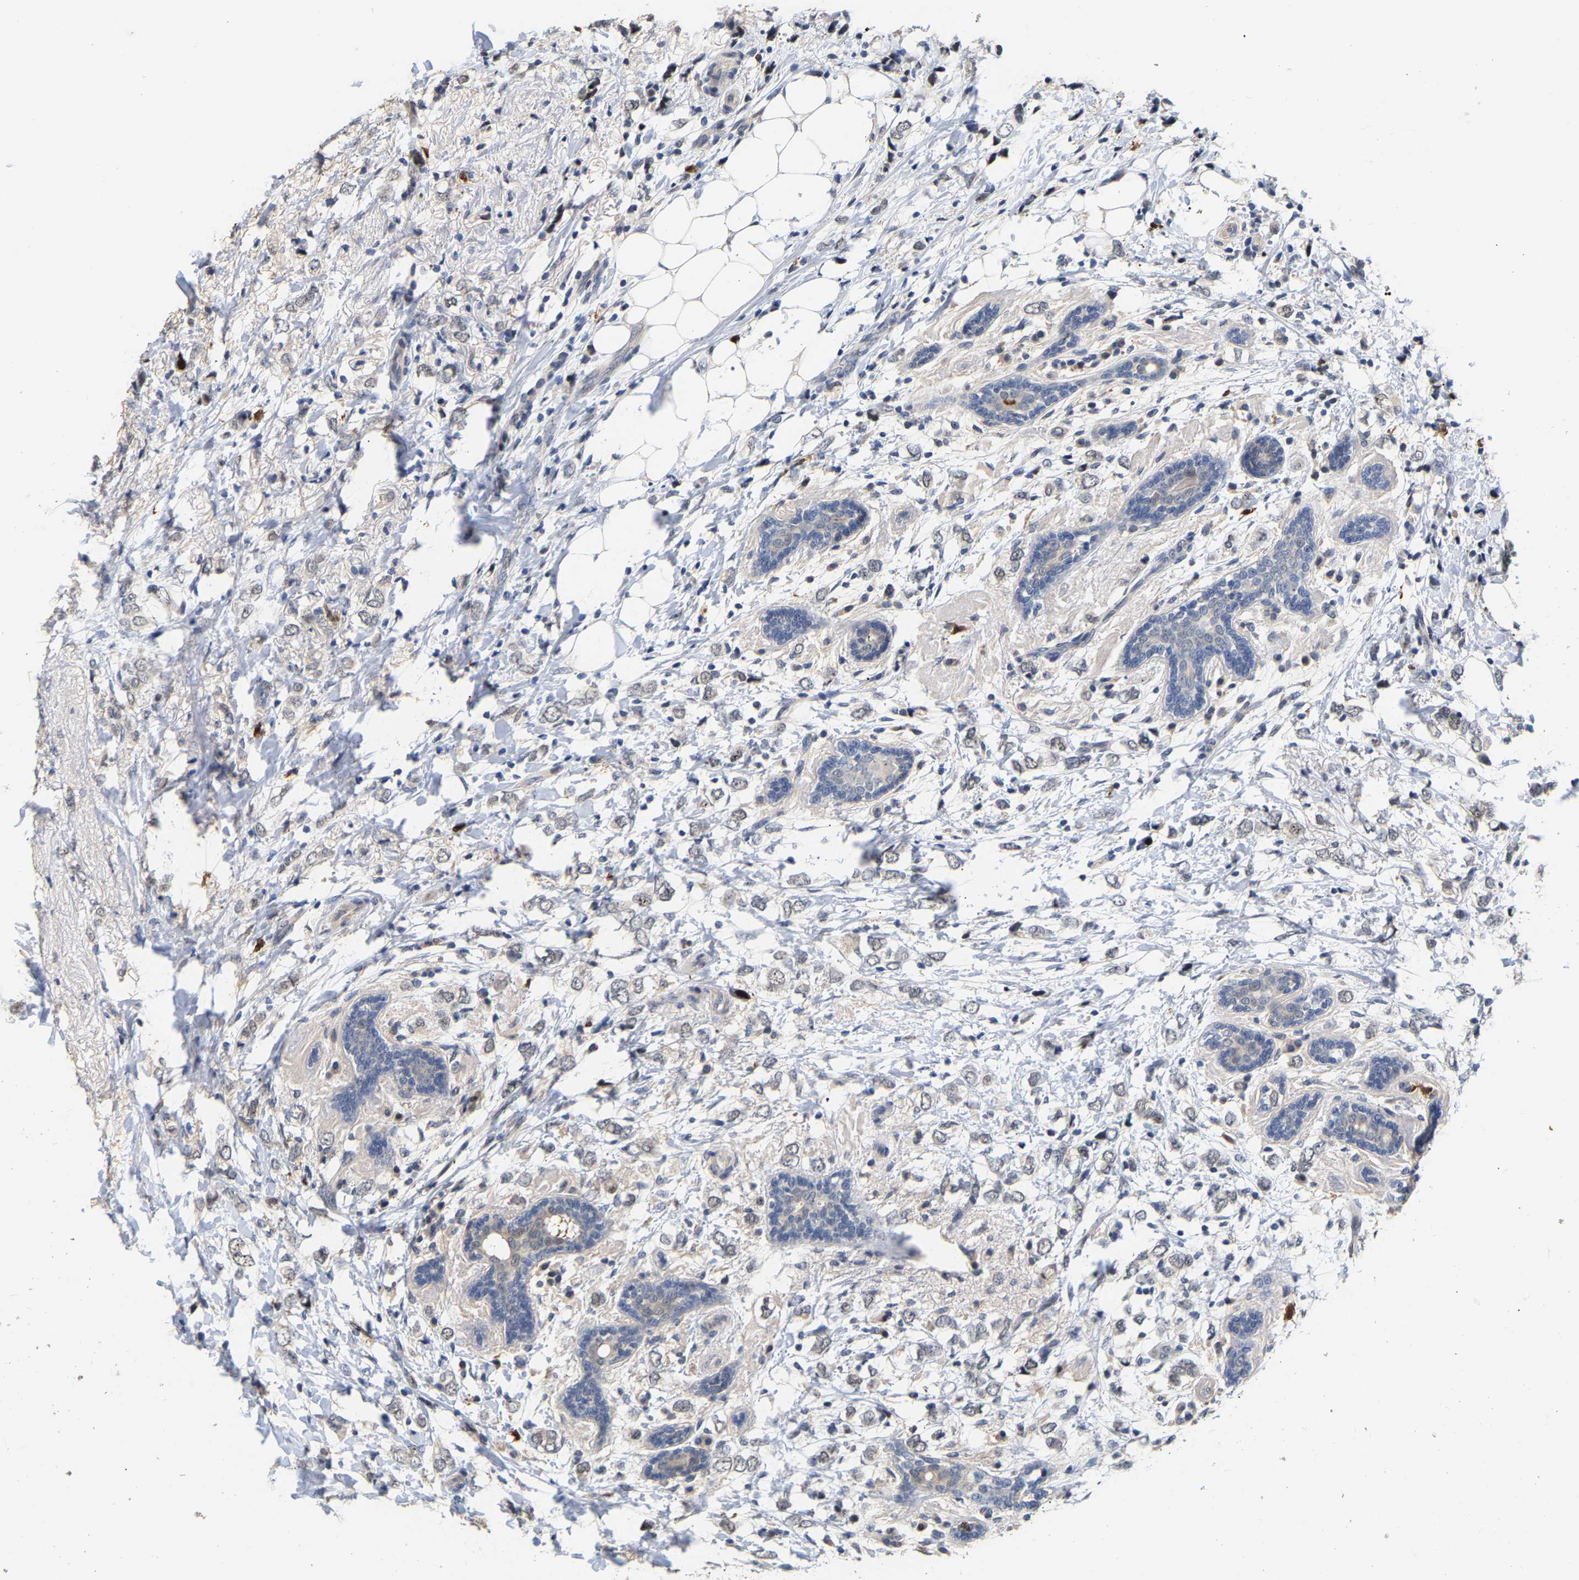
{"staining": {"intensity": "weak", "quantity": "<25%", "location": "cytoplasmic/membranous"}, "tissue": "breast cancer", "cell_type": "Tumor cells", "image_type": "cancer", "snomed": [{"axis": "morphology", "description": "Normal tissue, NOS"}, {"axis": "morphology", "description": "Lobular carcinoma"}, {"axis": "topography", "description": "Breast"}], "caption": "Photomicrograph shows no significant protein expression in tumor cells of breast cancer (lobular carcinoma).", "gene": "TDRD7", "patient": {"sex": "female", "age": 47}}